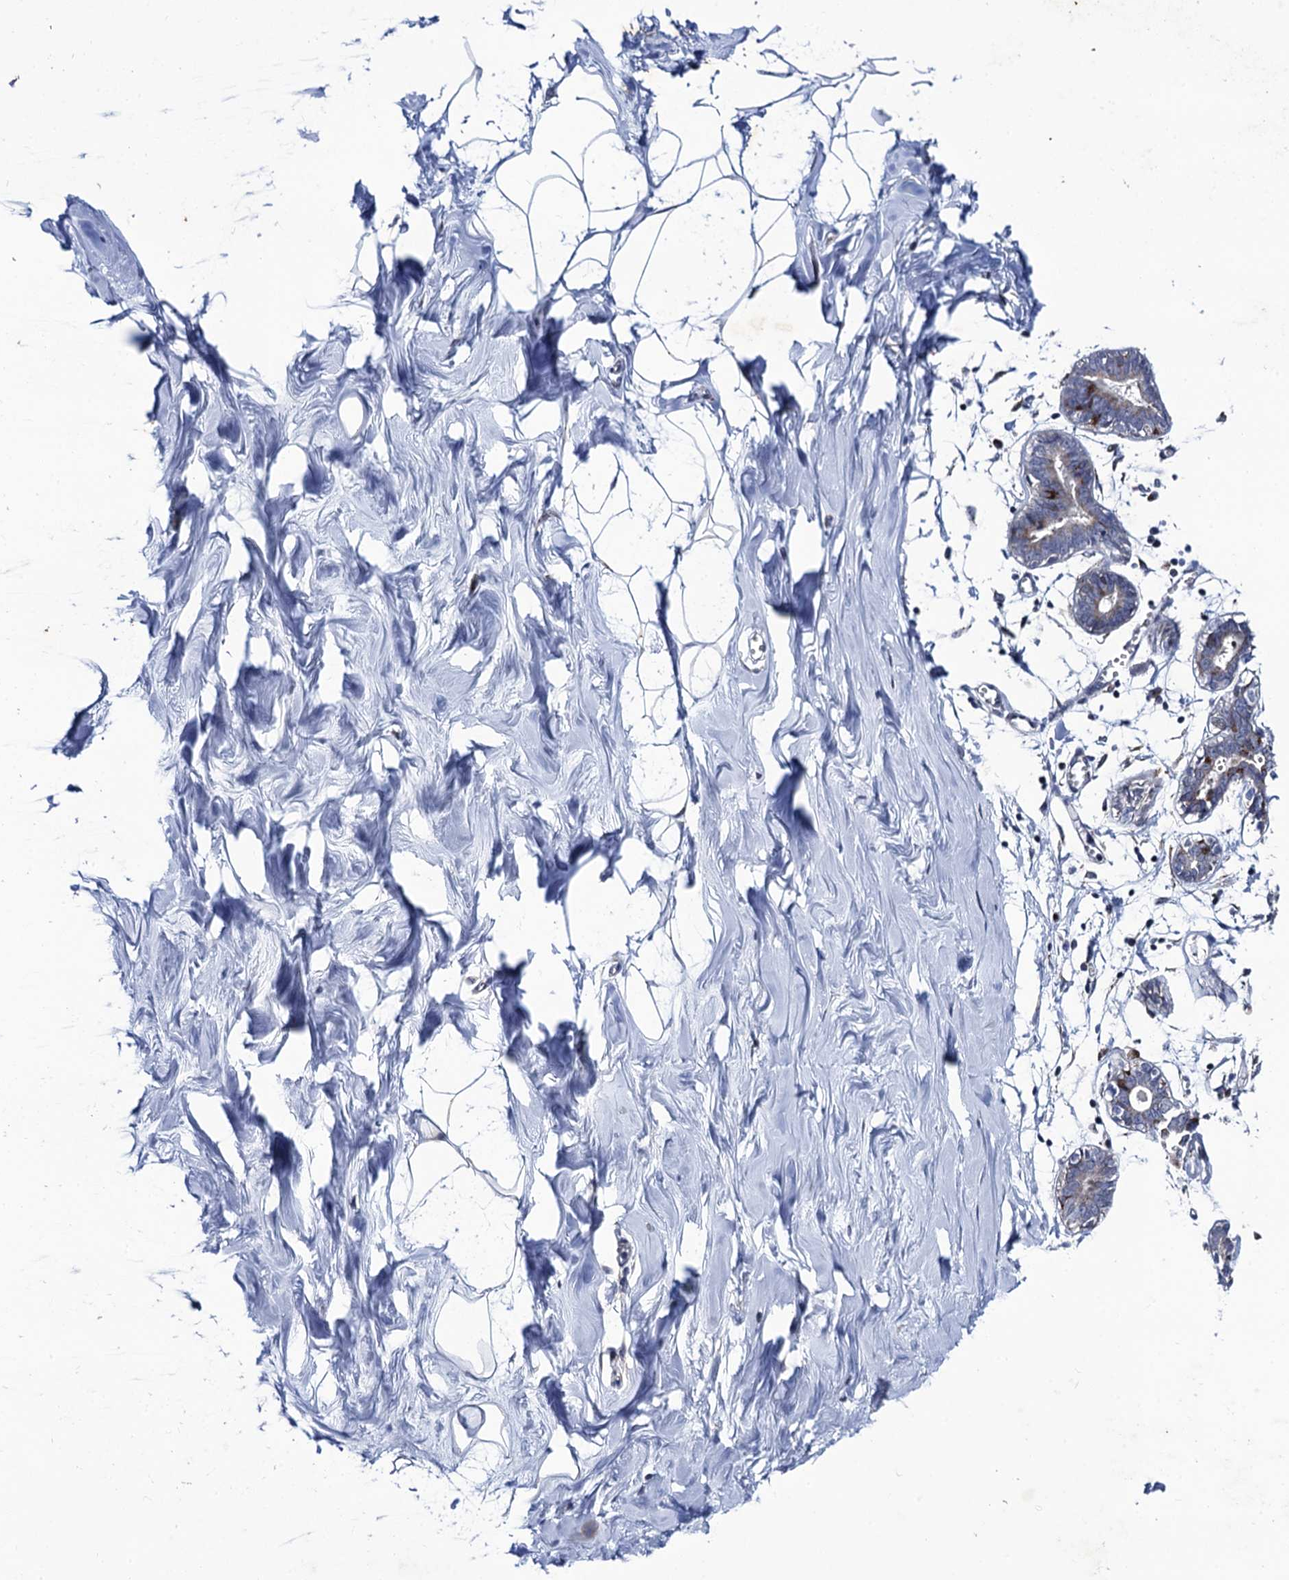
{"staining": {"intensity": "negative", "quantity": "none", "location": "none"}, "tissue": "breast", "cell_type": "Adipocytes", "image_type": "normal", "snomed": [{"axis": "morphology", "description": "Normal tissue, NOS"}, {"axis": "topography", "description": "Breast"}], "caption": "High power microscopy micrograph of an immunohistochemistry photomicrograph of normal breast, revealing no significant positivity in adipocytes. (Brightfield microscopy of DAB immunohistochemistry (IHC) at high magnification).", "gene": "THAP2", "patient": {"sex": "female", "age": 27}}